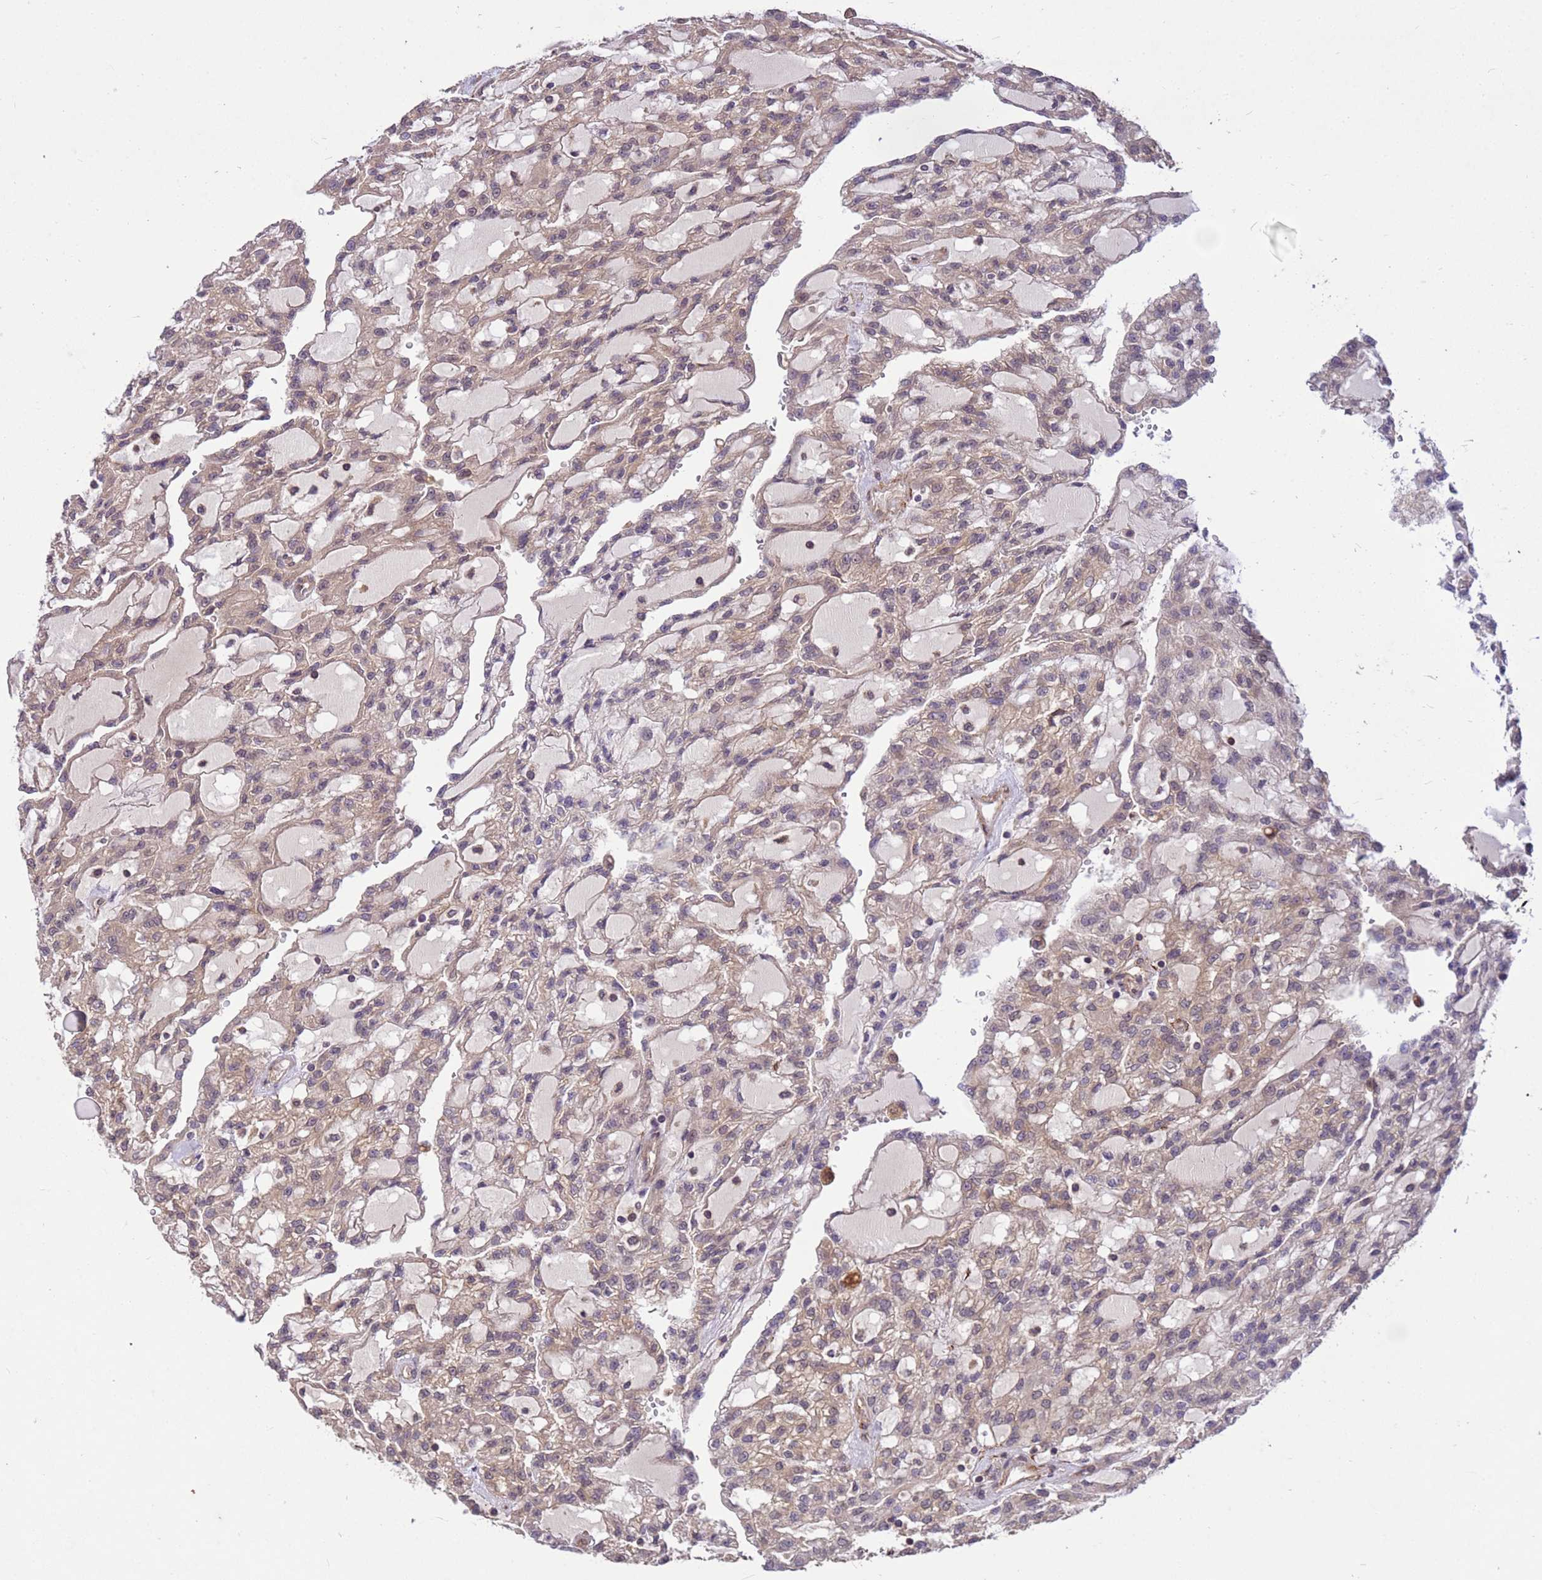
{"staining": {"intensity": "weak", "quantity": ">75%", "location": "cytoplasmic/membranous"}, "tissue": "renal cancer", "cell_type": "Tumor cells", "image_type": "cancer", "snomed": [{"axis": "morphology", "description": "Adenocarcinoma, NOS"}, {"axis": "topography", "description": "Kidney"}], "caption": "The image displays immunohistochemical staining of adenocarcinoma (renal). There is weak cytoplasmic/membranous expression is seen in about >75% of tumor cells.", "gene": "PPP2CB", "patient": {"sex": "male", "age": 63}}